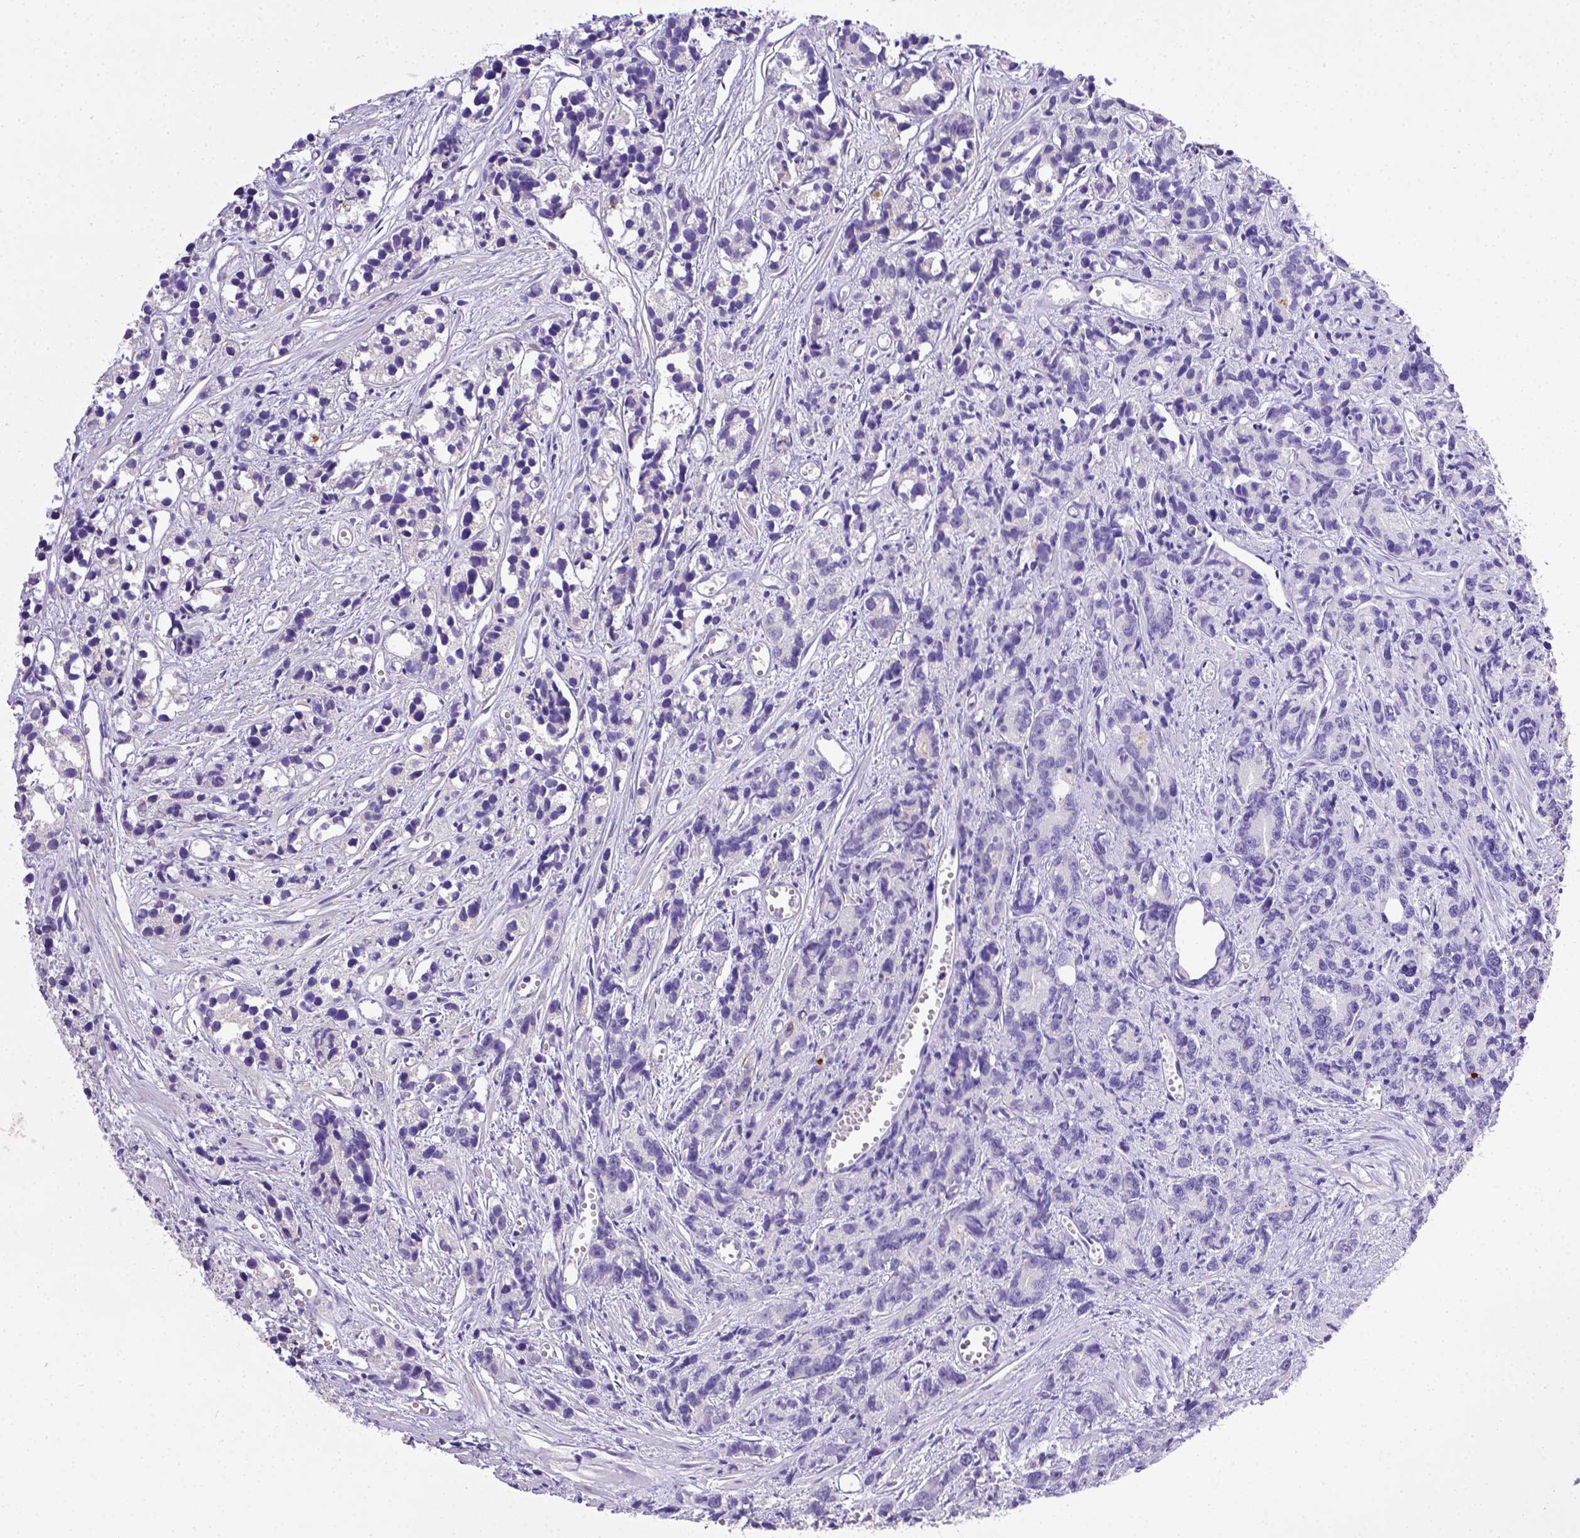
{"staining": {"intensity": "negative", "quantity": "none", "location": "none"}, "tissue": "prostate cancer", "cell_type": "Tumor cells", "image_type": "cancer", "snomed": [{"axis": "morphology", "description": "Adenocarcinoma, High grade"}, {"axis": "topography", "description": "Prostate"}], "caption": "The immunohistochemistry histopathology image has no significant staining in tumor cells of prostate cancer (high-grade adenocarcinoma) tissue.", "gene": "CD40", "patient": {"sex": "male", "age": 77}}